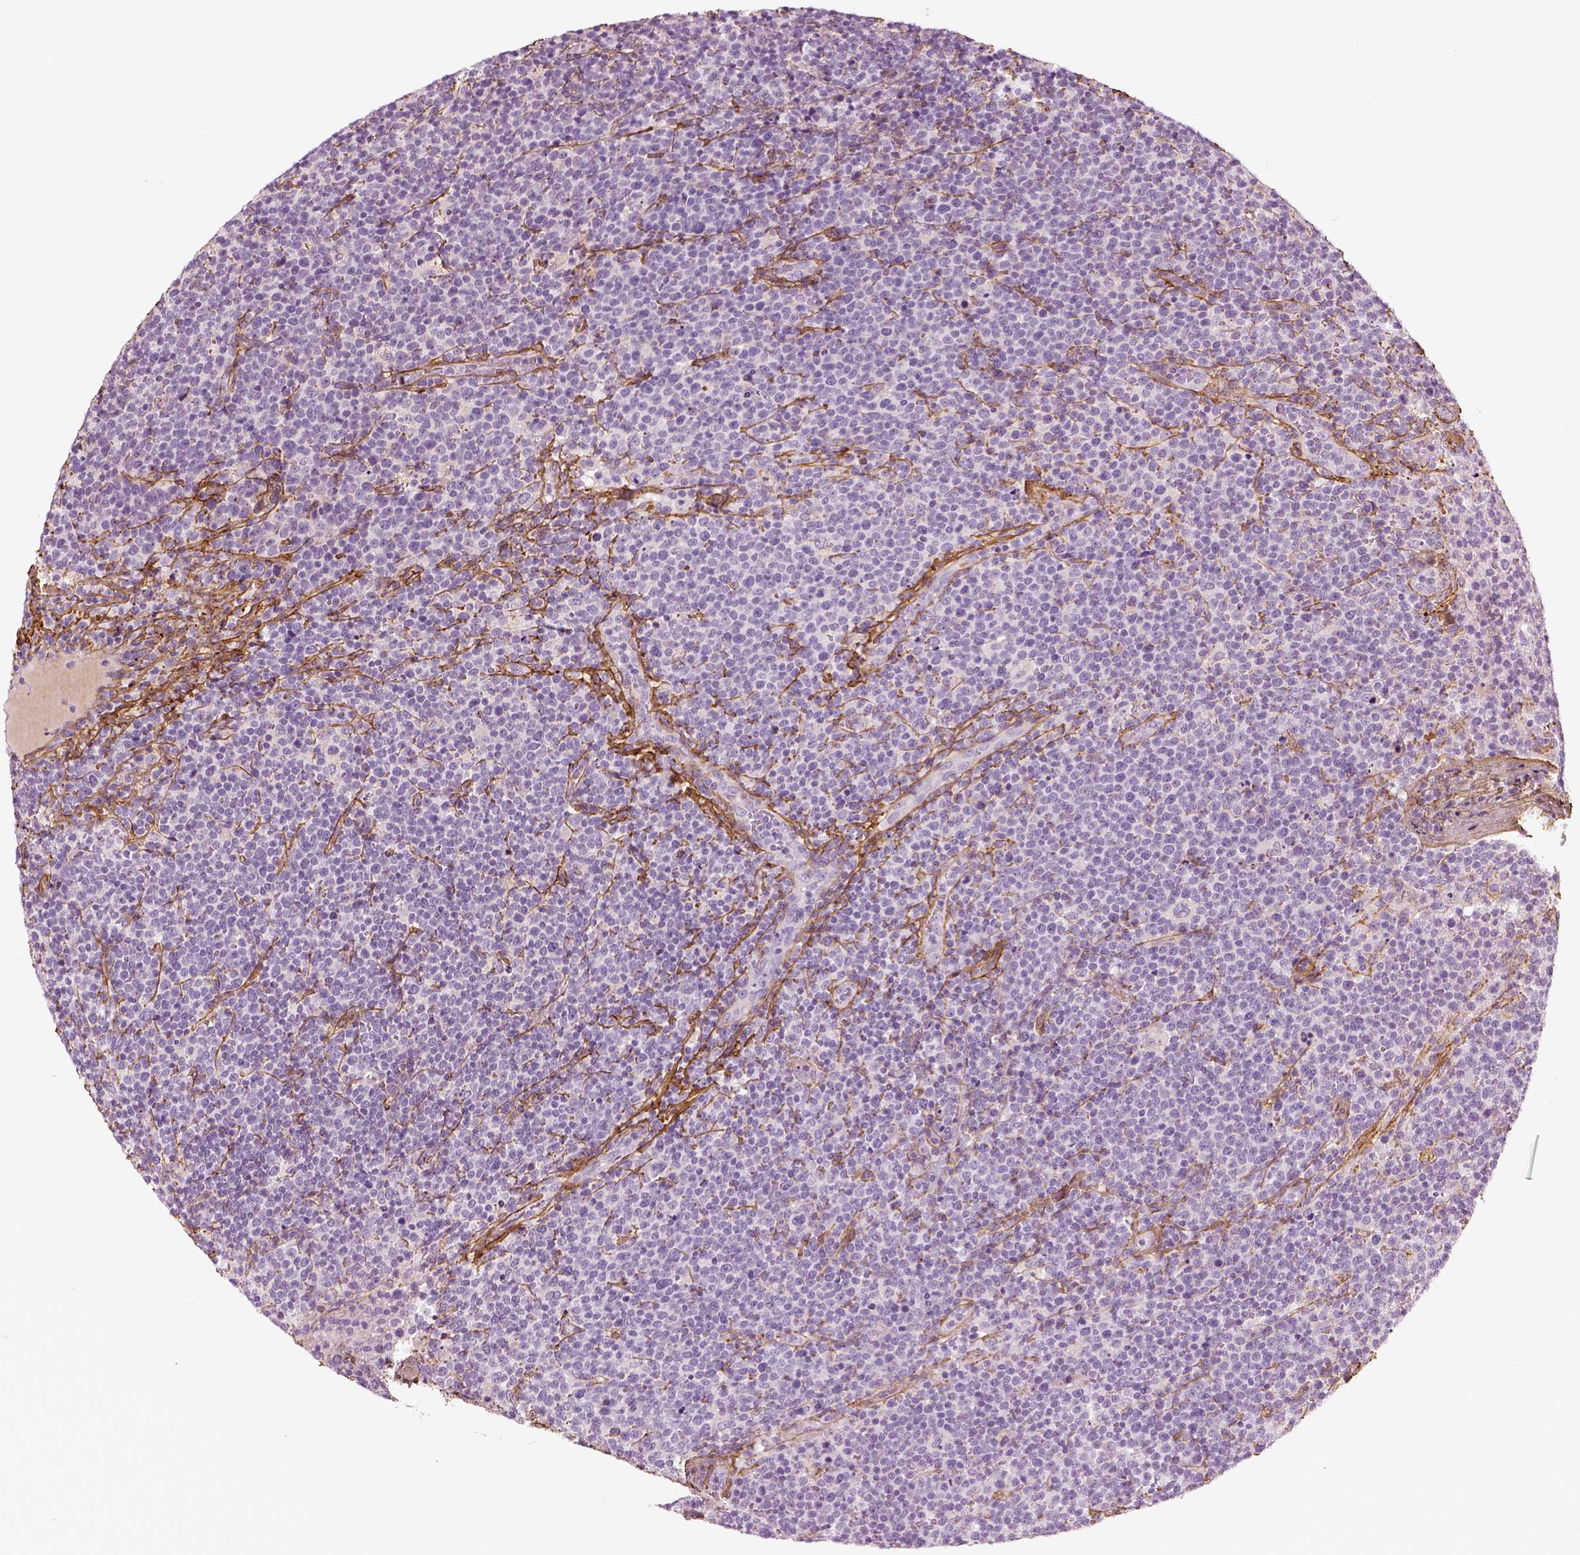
{"staining": {"intensity": "negative", "quantity": "none", "location": "none"}, "tissue": "lymphoma", "cell_type": "Tumor cells", "image_type": "cancer", "snomed": [{"axis": "morphology", "description": "Malignant lymphoma, non-Hodgkin's type, High grade"}, {"axis": "topography", "description": "Lymph node"}], "caption": "The photomicrograph reveals no significant staining in tumor cells of high-grade malignant lymphoma, non-Hodgkin's type.", "gene": "COL6A2", "patient": {"sex": "male", "age": 61}}